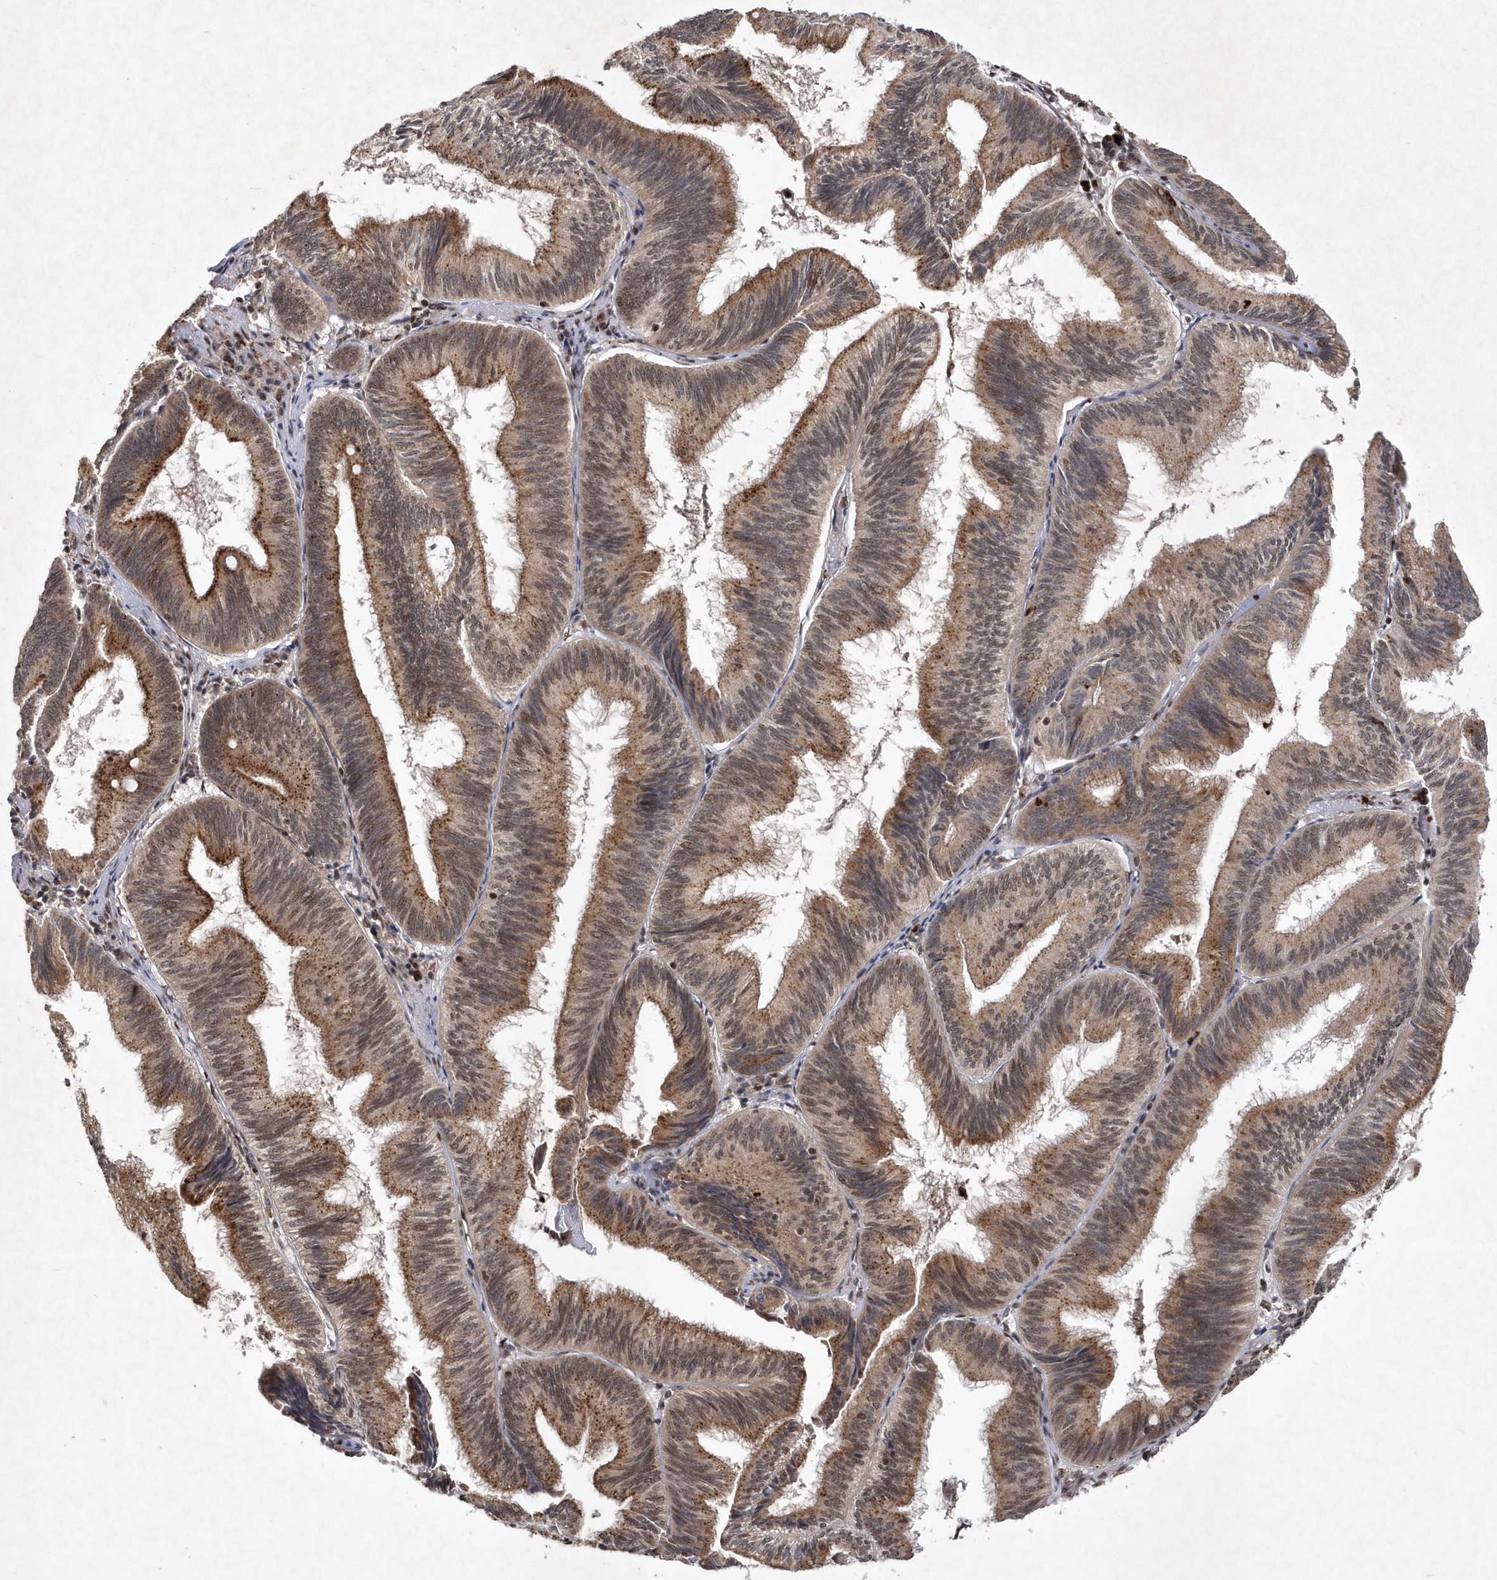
{"staining": {"intensity": "moderate", "quantity": ">75%", "location": "cytoplasmic/membranous,nuclear"}, "tissue": "pancreatic cancer", "cell_type": "Tumor cells", "image_type": "cancer", "snomed": [{"axis": "morphology", "description": "Adenocarcinoma, NOS"}, {"axis": "topography", "description": "Pancreas"}], "caption": "IHC image of neoplastic tissue: adenocarcinoma (pancreatic) stained using immunohistochemistry (IHC) demonstrates medium levels of moderate protein expression localized specifically in the cytoplasmic/membranous and nuclear of tumor cells, appearing as a cytoplasmic/membranous and nuclear brown color.", "gene": "SOWAHB", "patient": {"sex": "male", "age": 82}}